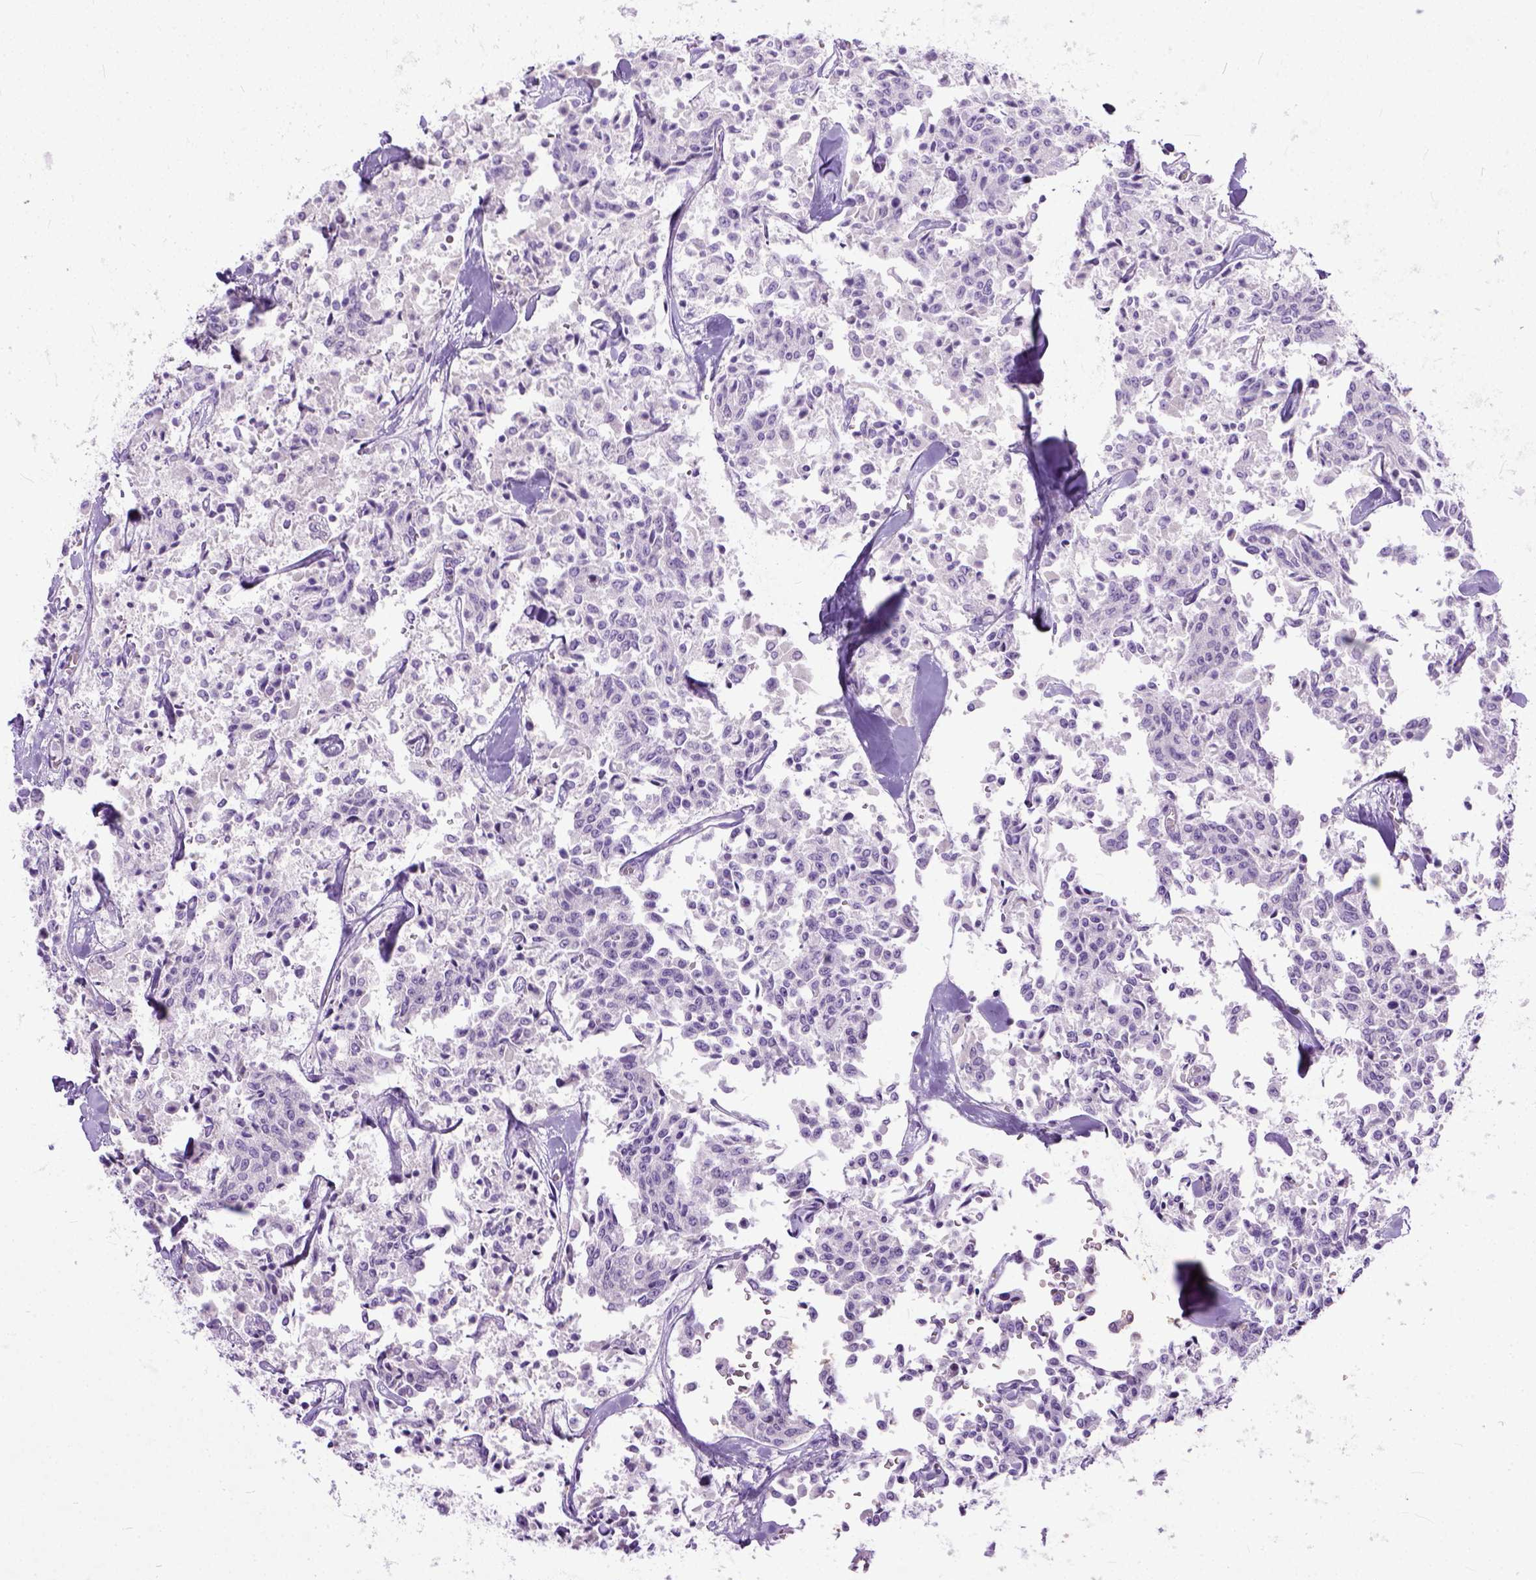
{"staining": {"intensity": "negative", "quantity": "none", "location": "none"}, "tissue": "carcinoid", "cell_type": "Tumor cells", "image_type": "cancer", "snomed": [{"axis": "morphology", "description": "Carcinoid, malignant, NOS"}, {"axis": "topography", "description": "Lung"}], "caption": "Micrograph shows no protein expression in tumor cells of carcinoid (malignant) tissue. (Stains: DAB IHC with hematoxylin counter stain, Microscopy: brightfield microscopy at high magnification).", "gene": "ADGRF1", "patient": {"sex": "male", "age": 71}}